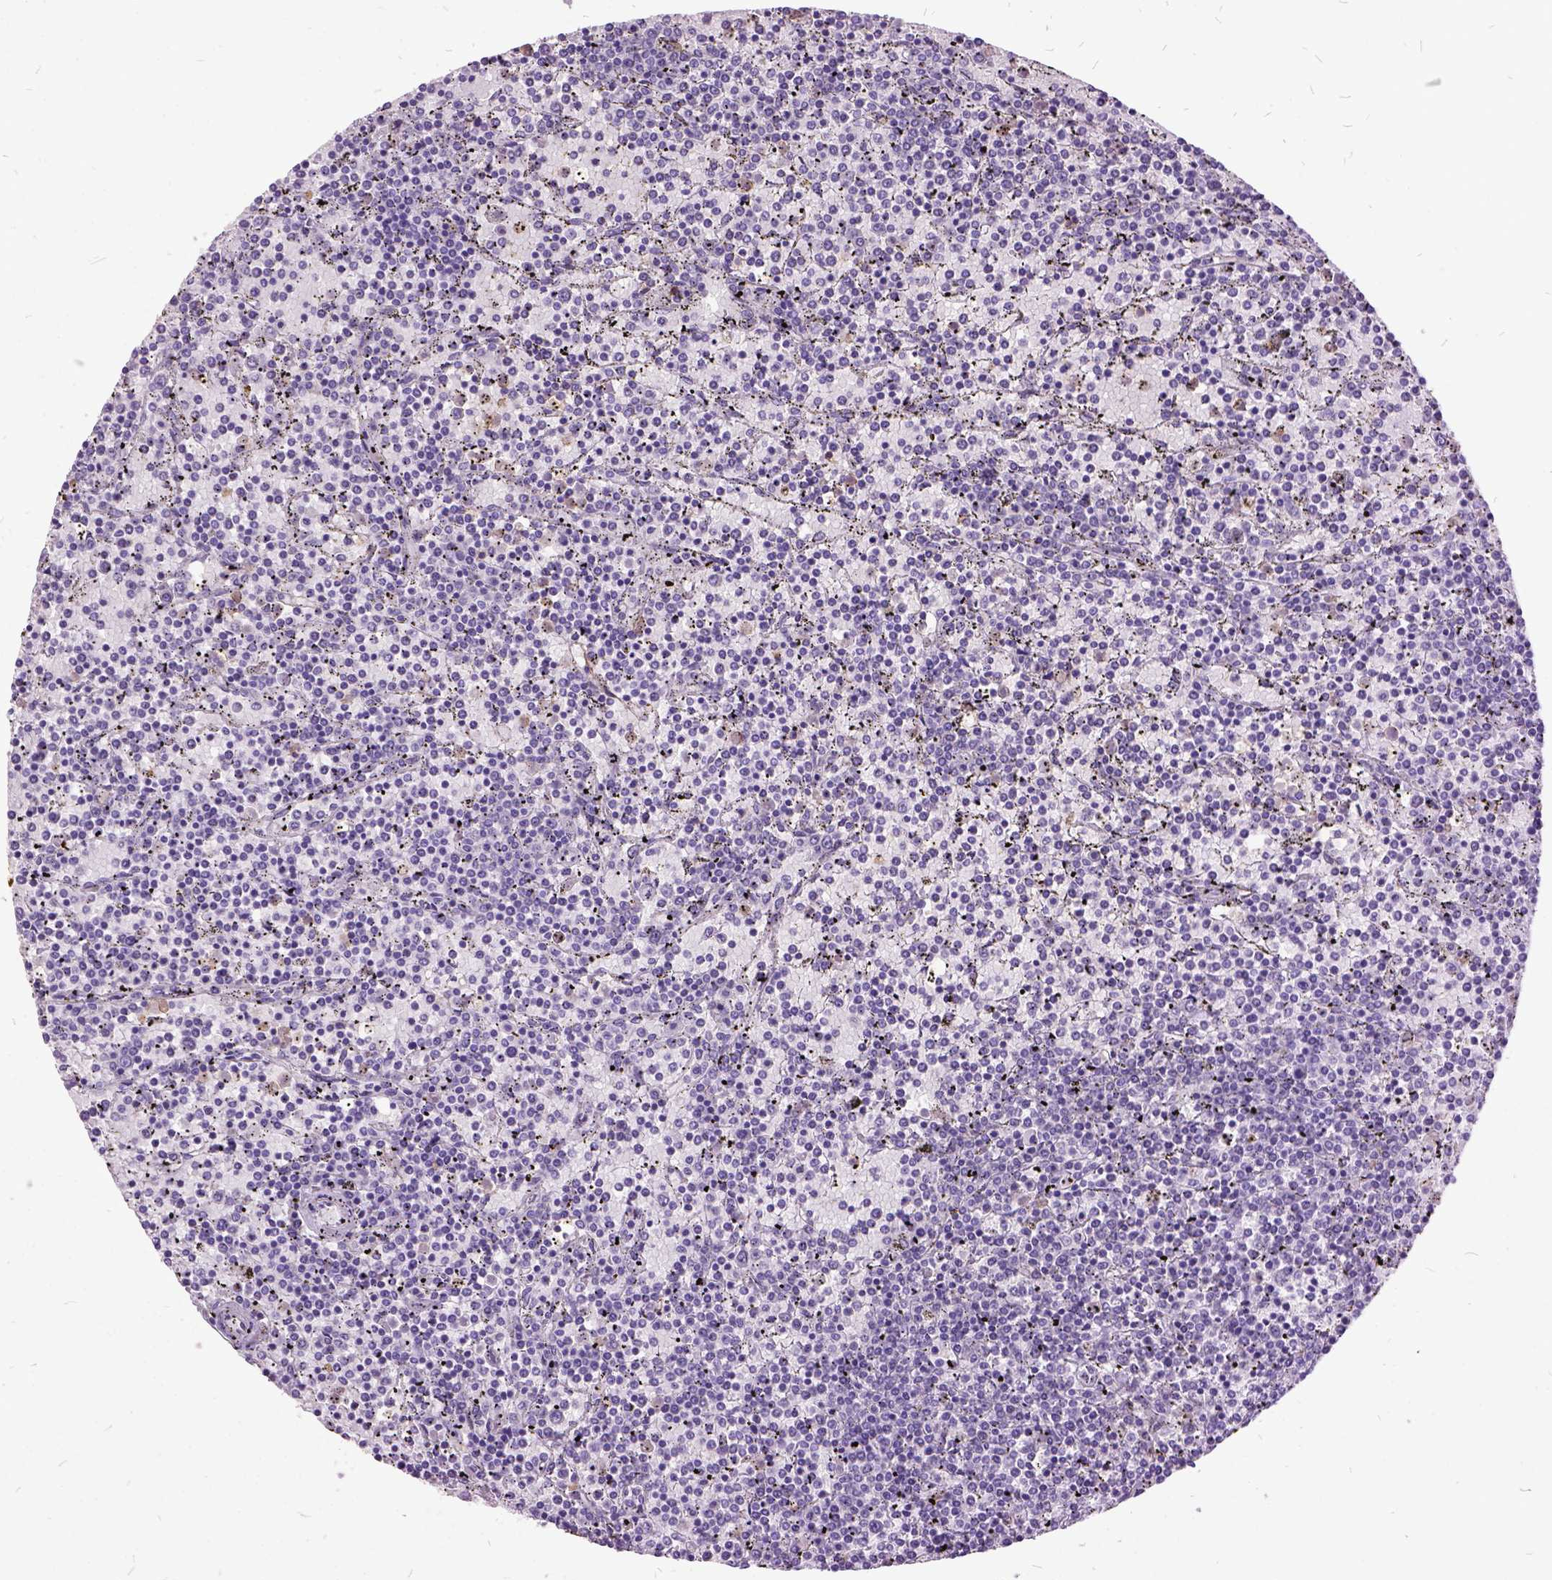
{"staining": {"intensity": "negative", "quantity": "none", "location": "none"}, "tissue": "lymphoma", "cell_type": "Tumor cells", "image_type": "cancer", "snomed": [{"axis": "morphology", "description": "Malignant lymphoma, non-Hodgkin's type, Low grade"}, {"axis": "topography", "description": "Spleen"}], "caption": "A histopathology image of lymphoma stained for a protein shows no brown staining in tumor cells.", "gene": "MME", "patient": {"sex": "female", "age": 77}}